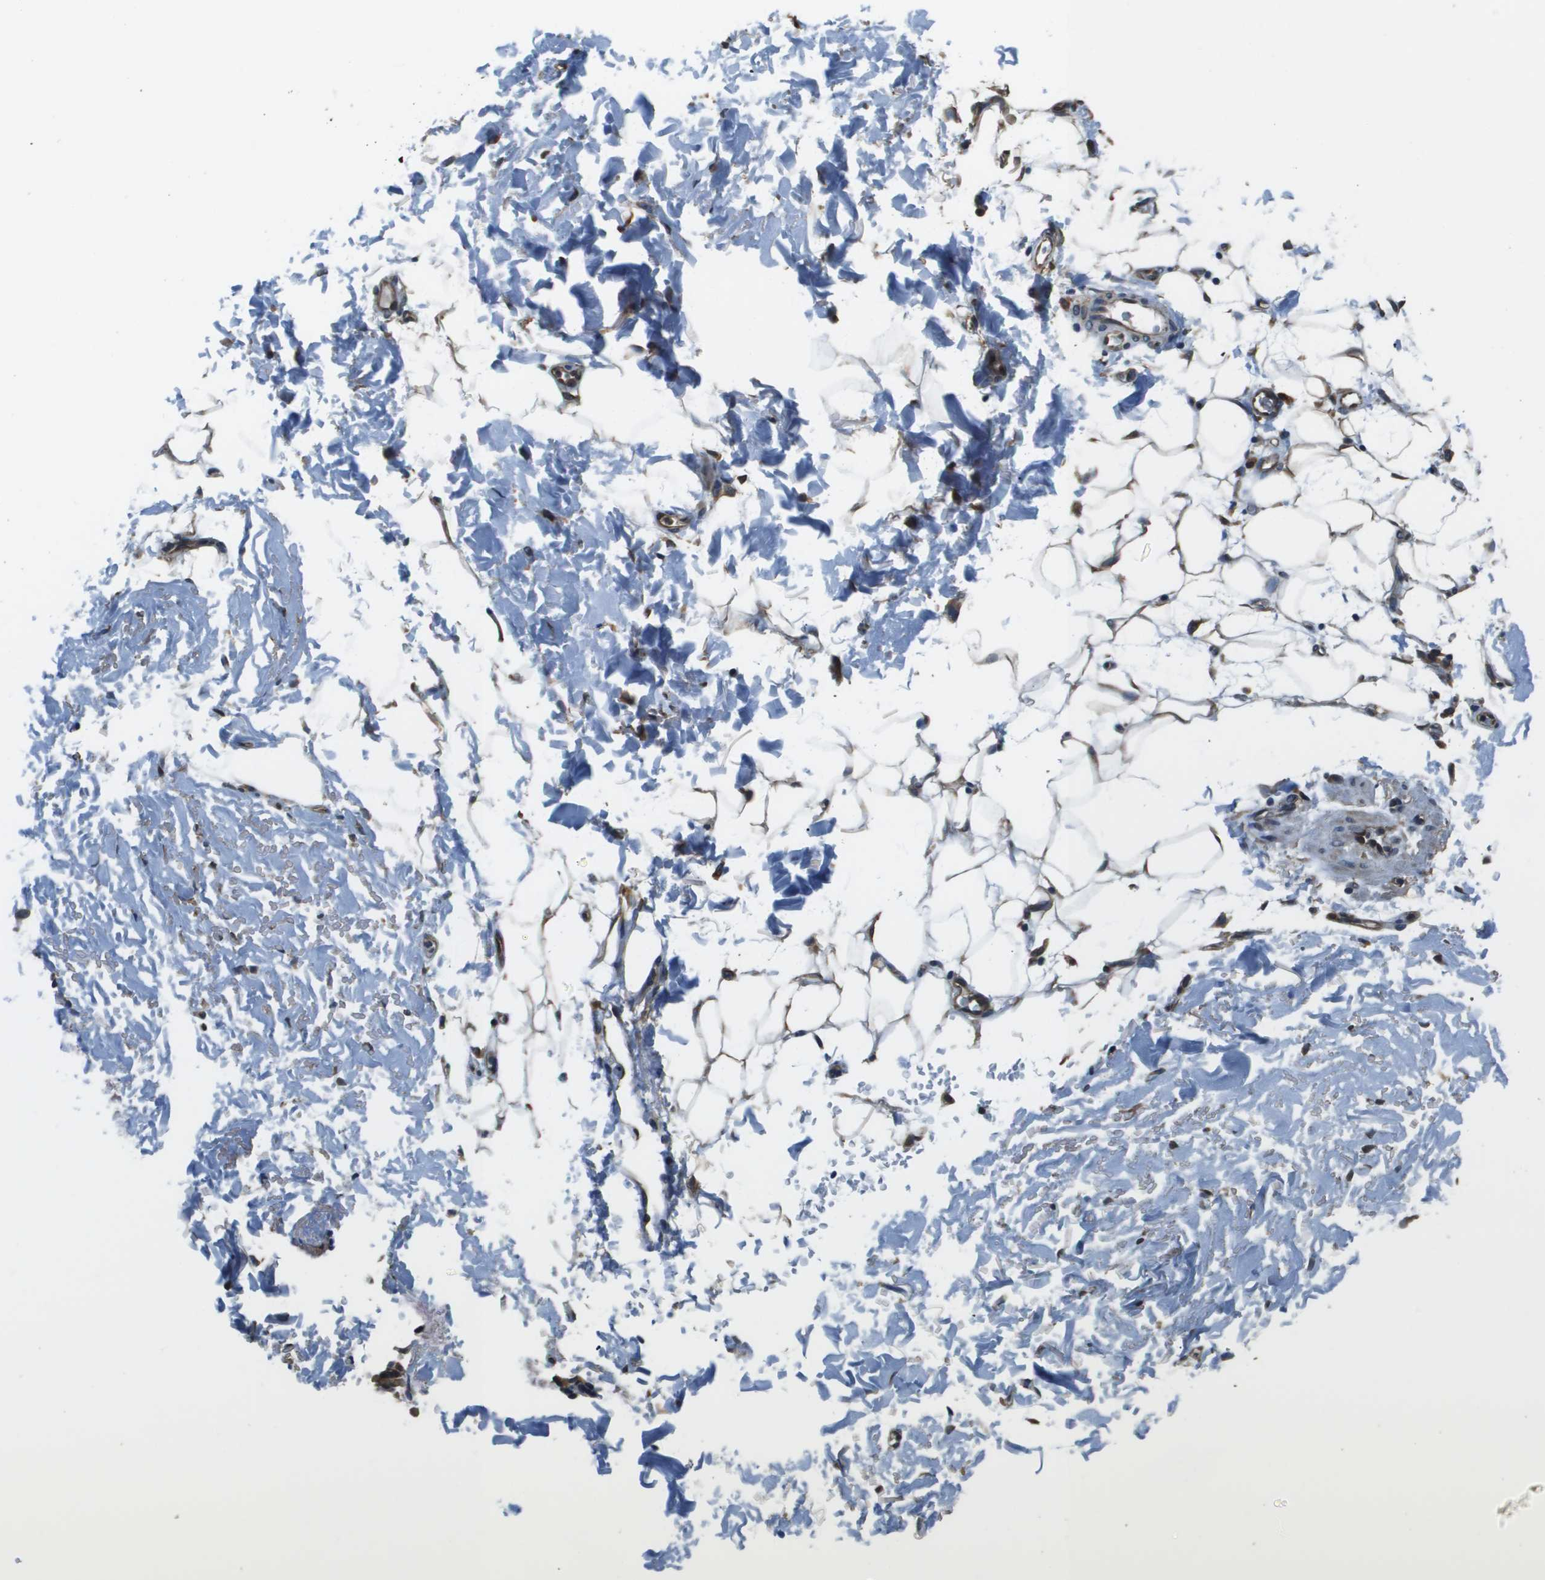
{"staining": {"intensity": "strong", "quantity": "25%-75%", "location": "cytoplasmic/membranous"}, "tissue": "adipose tissue", "cell_type": "Adipocytes", "image_type": "normal", "snomed": [{"axis": "morphology", "description": "Normal tissue, NOS"}, {"axis": "topography", "description": "Cartilage tissue"}, {"axis": "topography", "description": "Bronchus"}], "caption": "IHC staining of benign adipose tissue, which shows high levels of strong cytoplasmic/membranous staining in about 25%-75% of adipocytes indicating strong cytoplasmic/membranous protein positivity. The staining was performed using DAB (3,3'-diaminobenzidine) (brown) for protein detection and nuclei were counterstained in hematoxylin (blue).", "gene": "SEC62", "patient": {"sex": "female", "age": 73}}